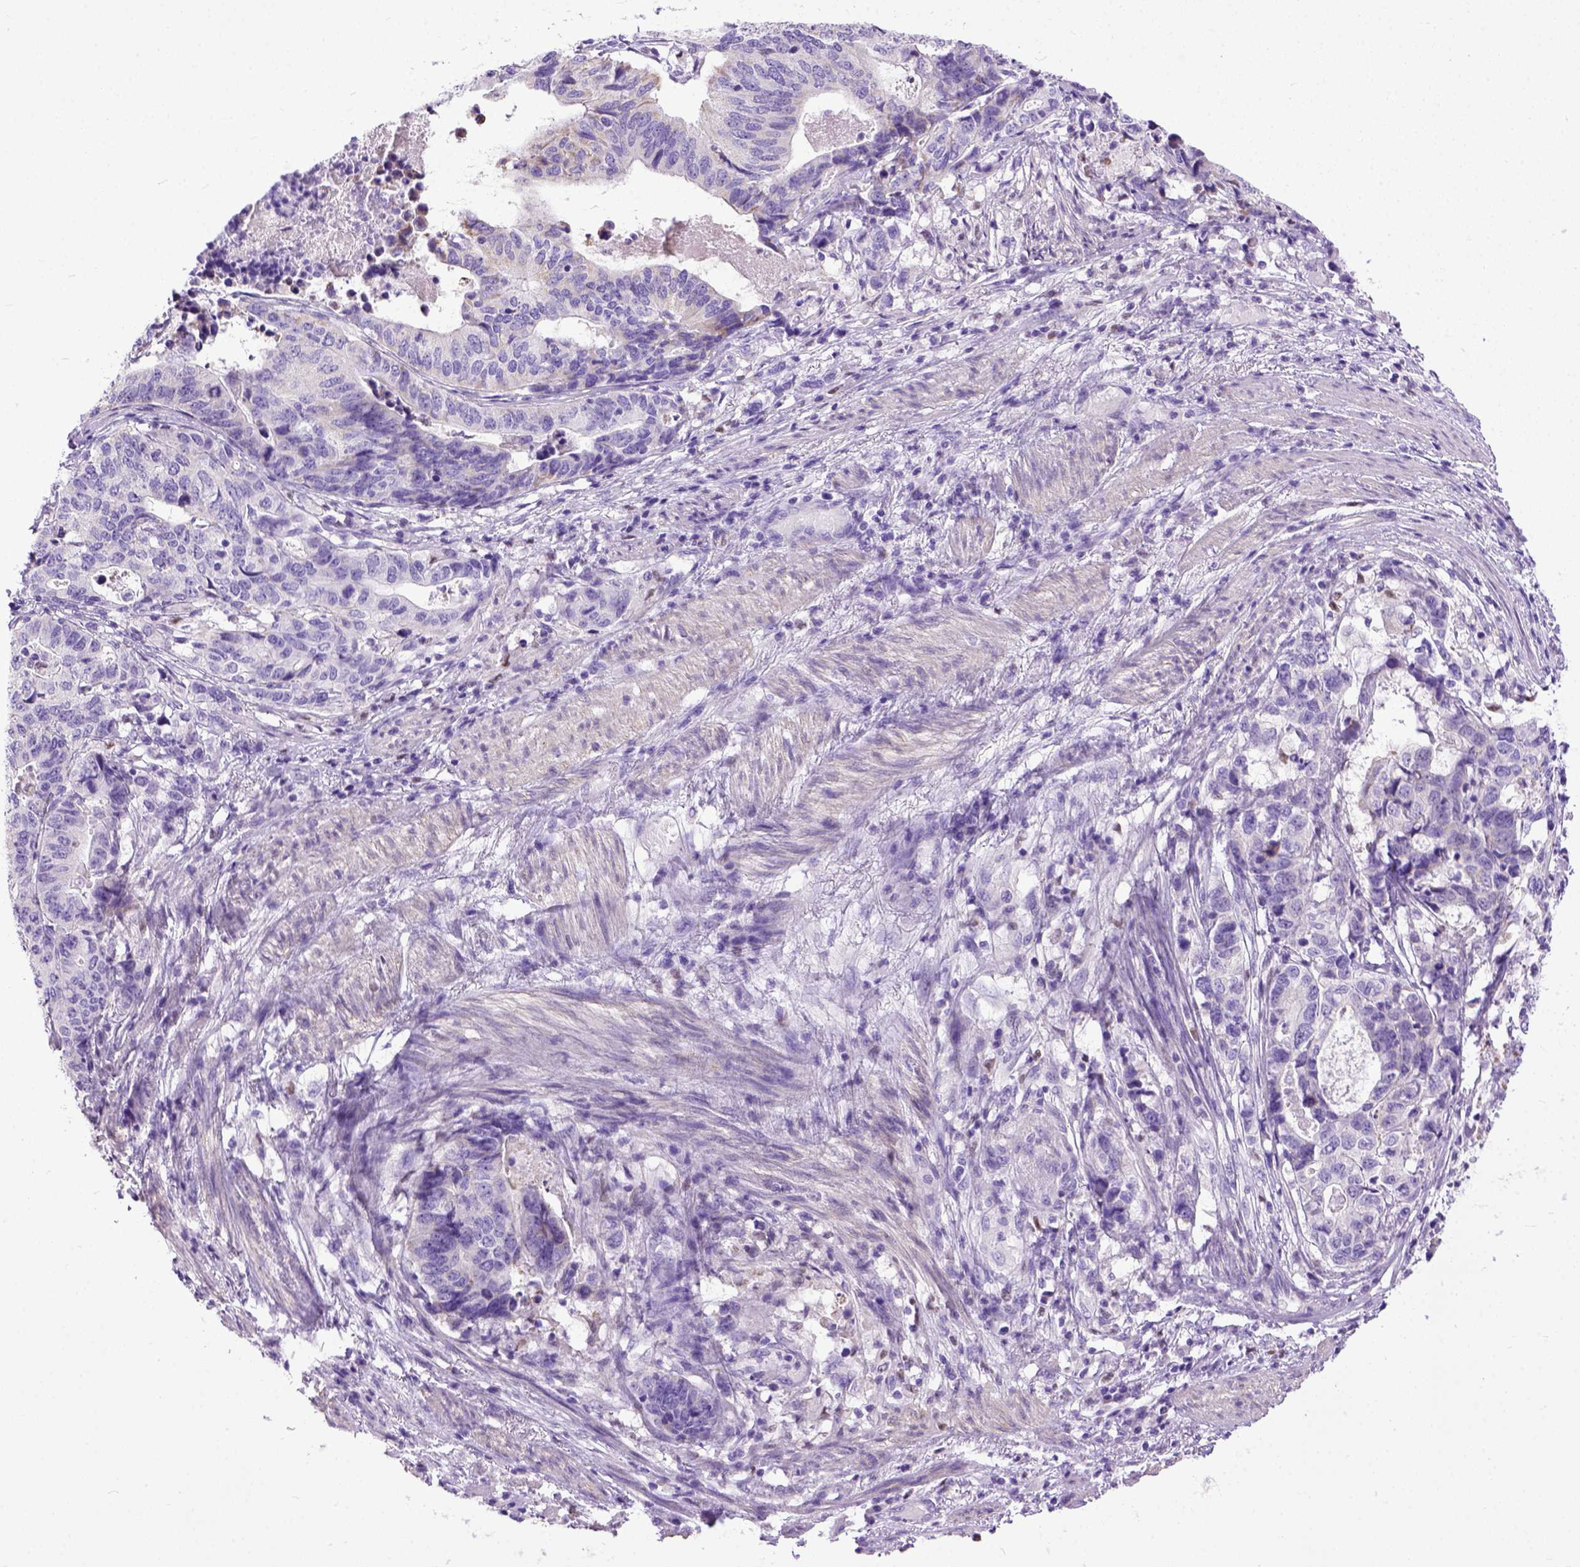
{"staining": {"intensity": "negative", "quantity": "none", "location": "none"}, "tissue": "stomach cancer", "cell_type": "Tumor cells", "image_type": "cancer", "snomed": [{"axis": "morphology", "description": "Adenocarcinoma, NOS"}, {"axis": "topography", "description": "Stomach, upper"}], "caption": "The immunohistochemistry photomicrograph has no significant staining in tumor cells of adenocarcinoma (stomach) tissue.", "gene": "CRB1", "patient": {"sex": "female", "age": 67}}